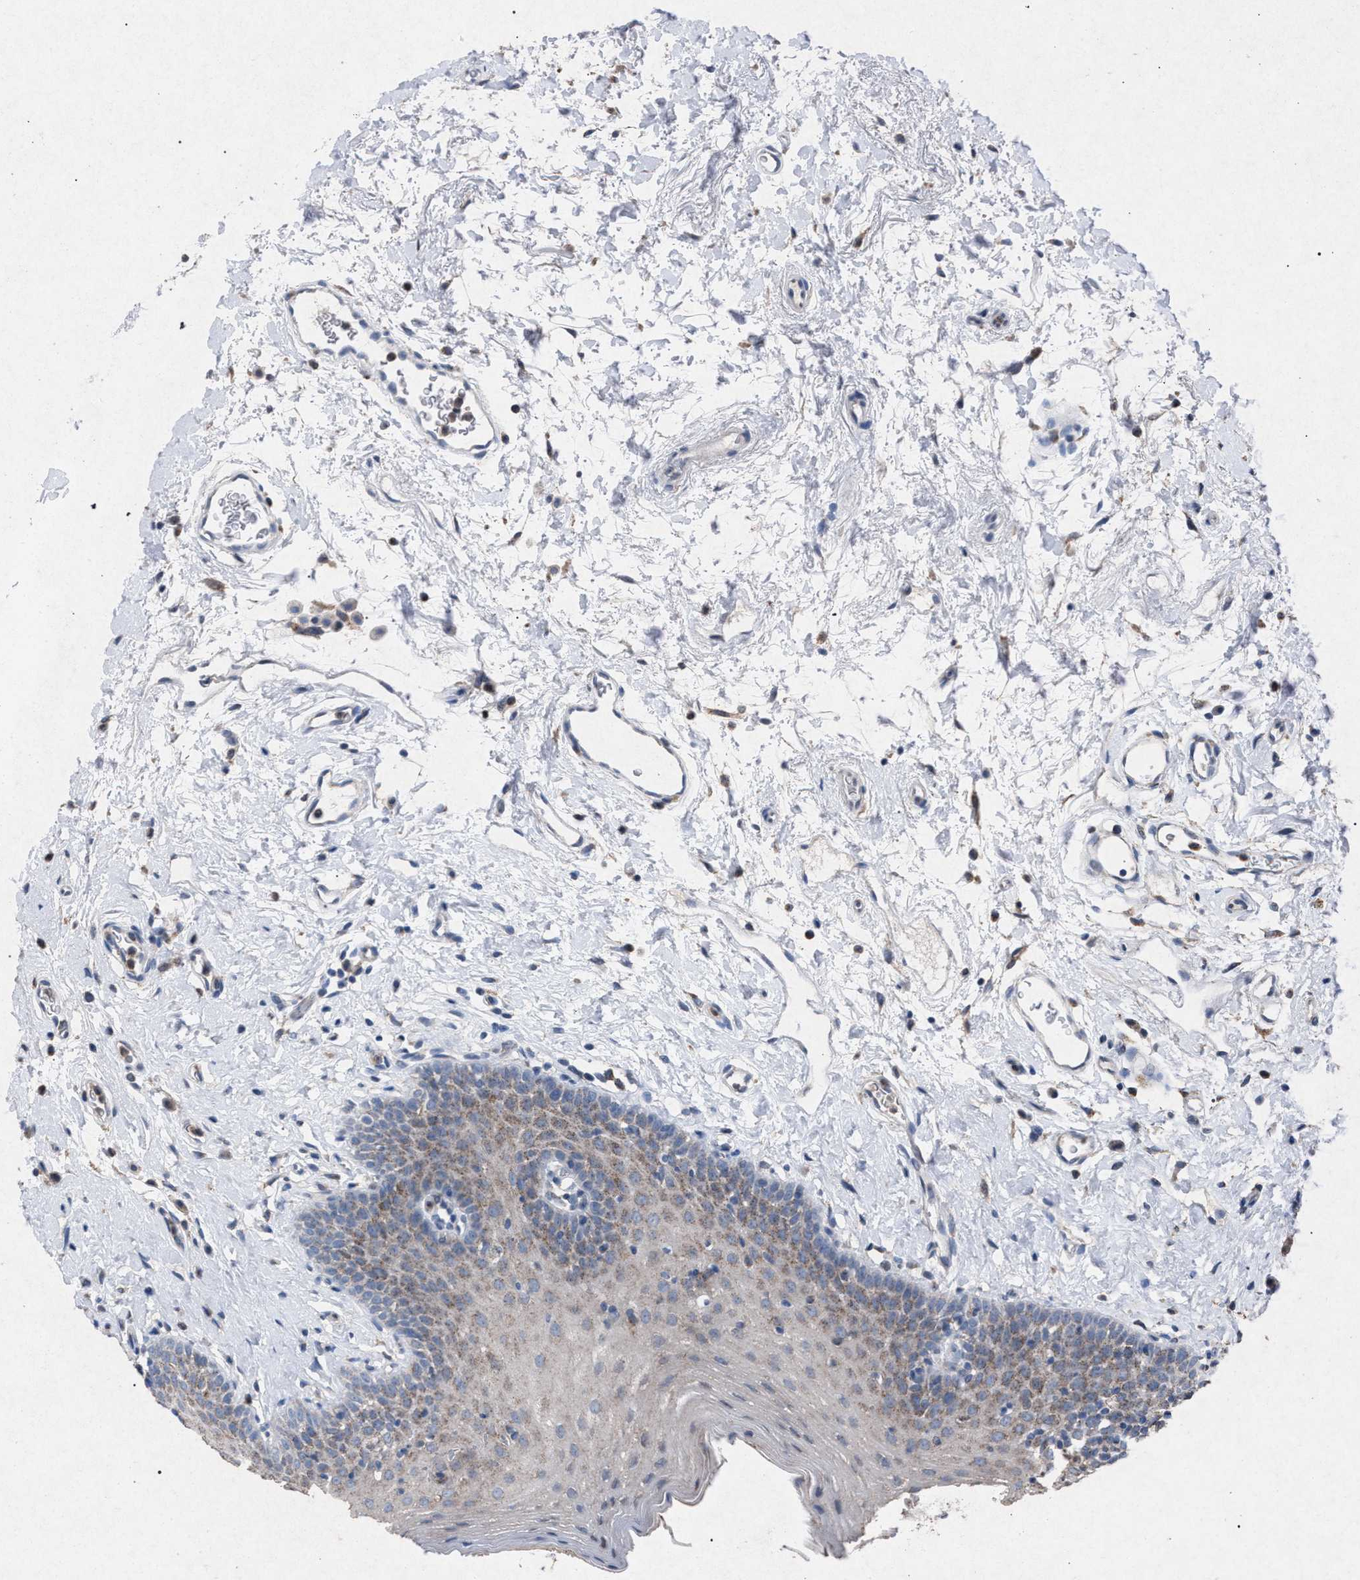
{"staining": {"intensity": "weak", "quantity": "25%-75%", "location": "cytoplasmic/membranous"}, "tissue": "oral mucosa", "cell_type": "Squamous epithelial cells", "image_type": "normal", "snomed": [{"axis": "morphology", "description": "Normal tissue, NOS"}, {"axis": "topography", "description": "Oral tissue"}], "caption": "This image demonstrates immunohistochemistry staining of normal human oral mucosa, with low weak cytoplasmic/membranous positivity in about 25%-75% of squamous epithelial cells.", "gene": "HSD17B4", "patient": {"sex": "male", "age": 66}}